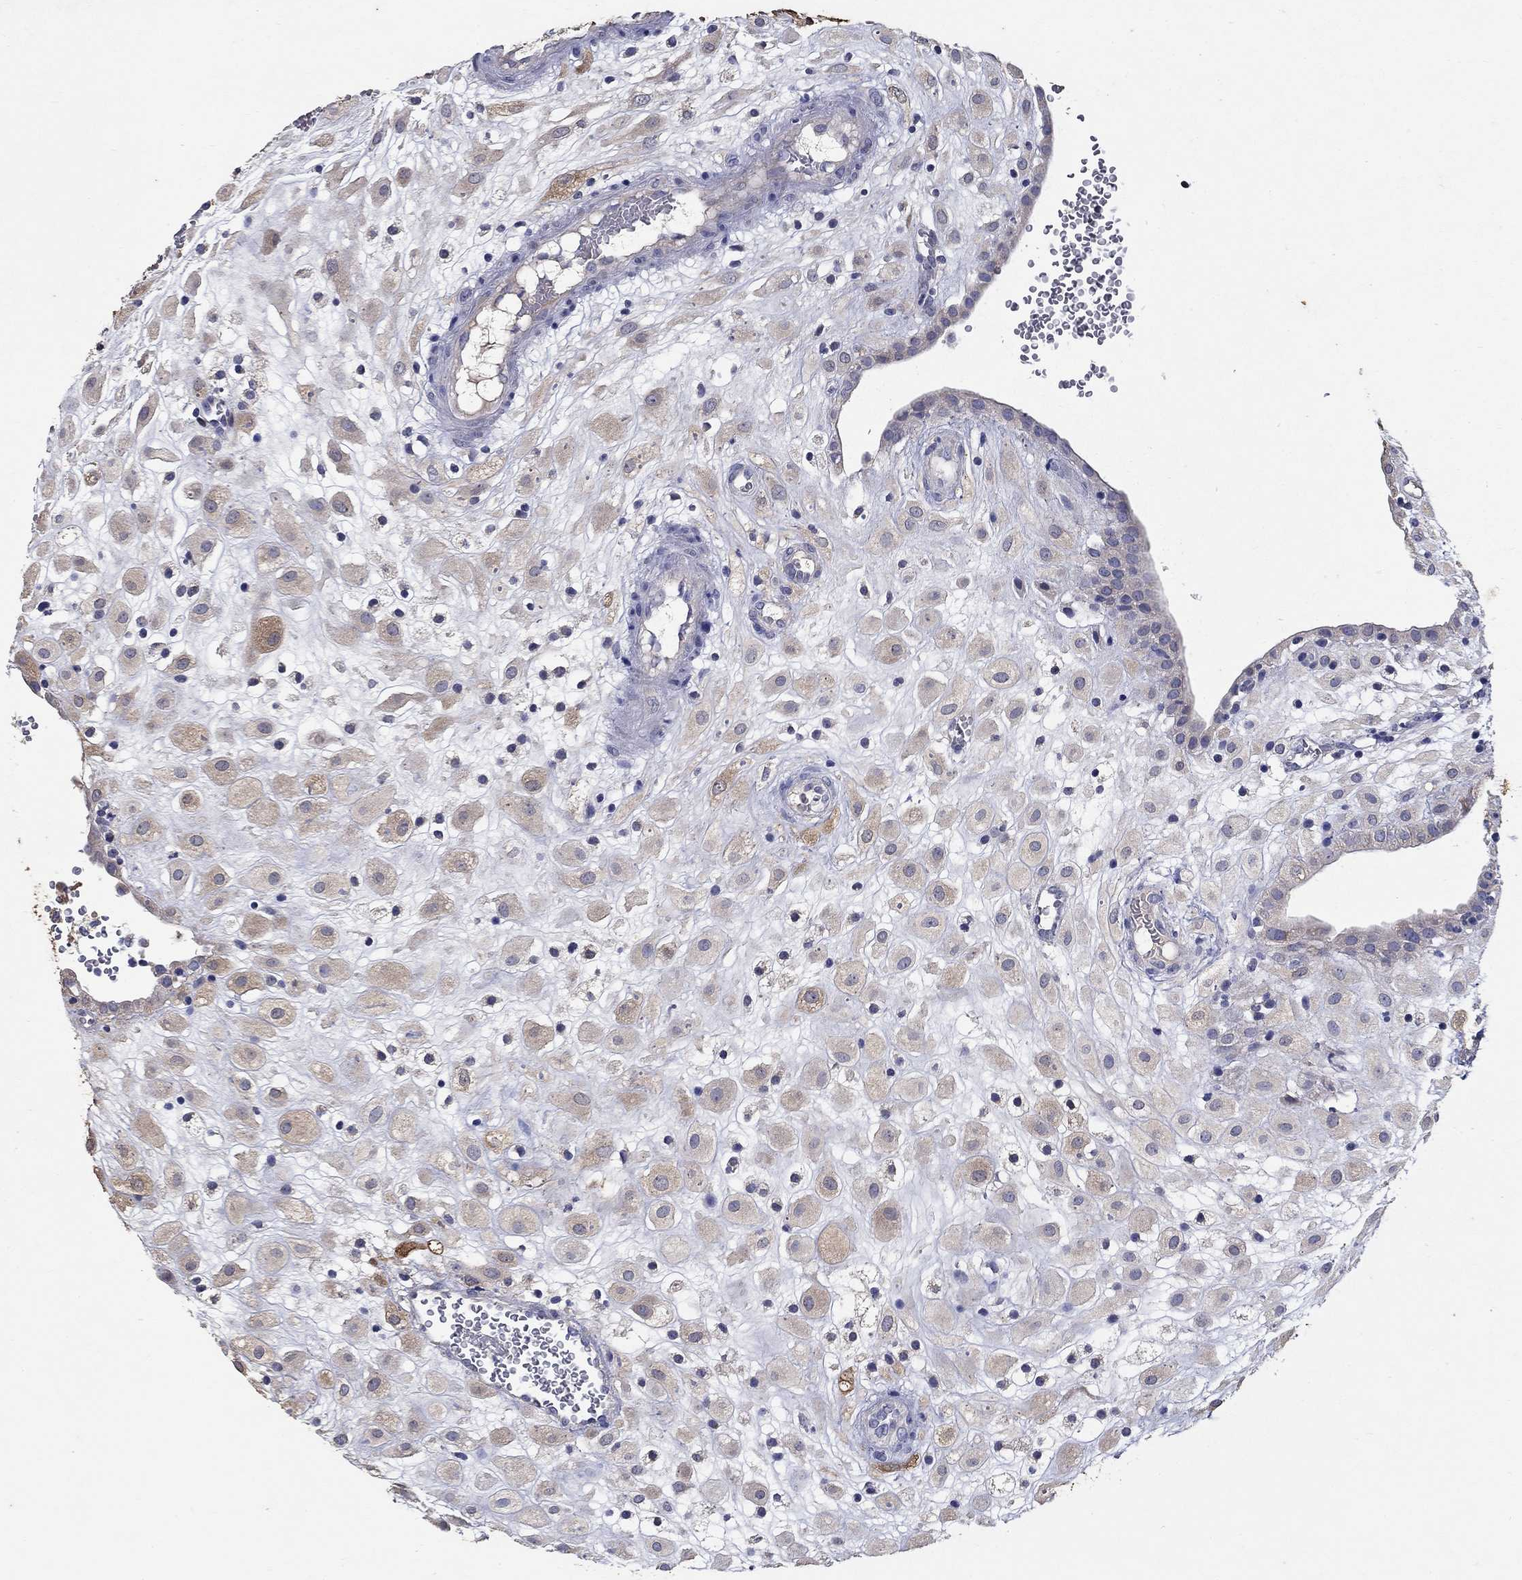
{"staining": {"intensity": "weak", "quantity": "25%-75%", "location": "cytoplasmic/membranous"}, "tissue": "placenta", "cell_type": "Decidual cells", "image_type": "normal", "snomed": [{"axis": "morphology", "description": "Normal tissue, NOS"}, {"axis": "topography", "description": "Placenta"}], "caption": "Protein positivity by immunohistochemistry displays weak cytoplasmic/membranous staining in about 25%-75% of decidual cells in unremarkable placenta.", "gene": "PROZ", "patient": {"sex": "female", "age": 24}}